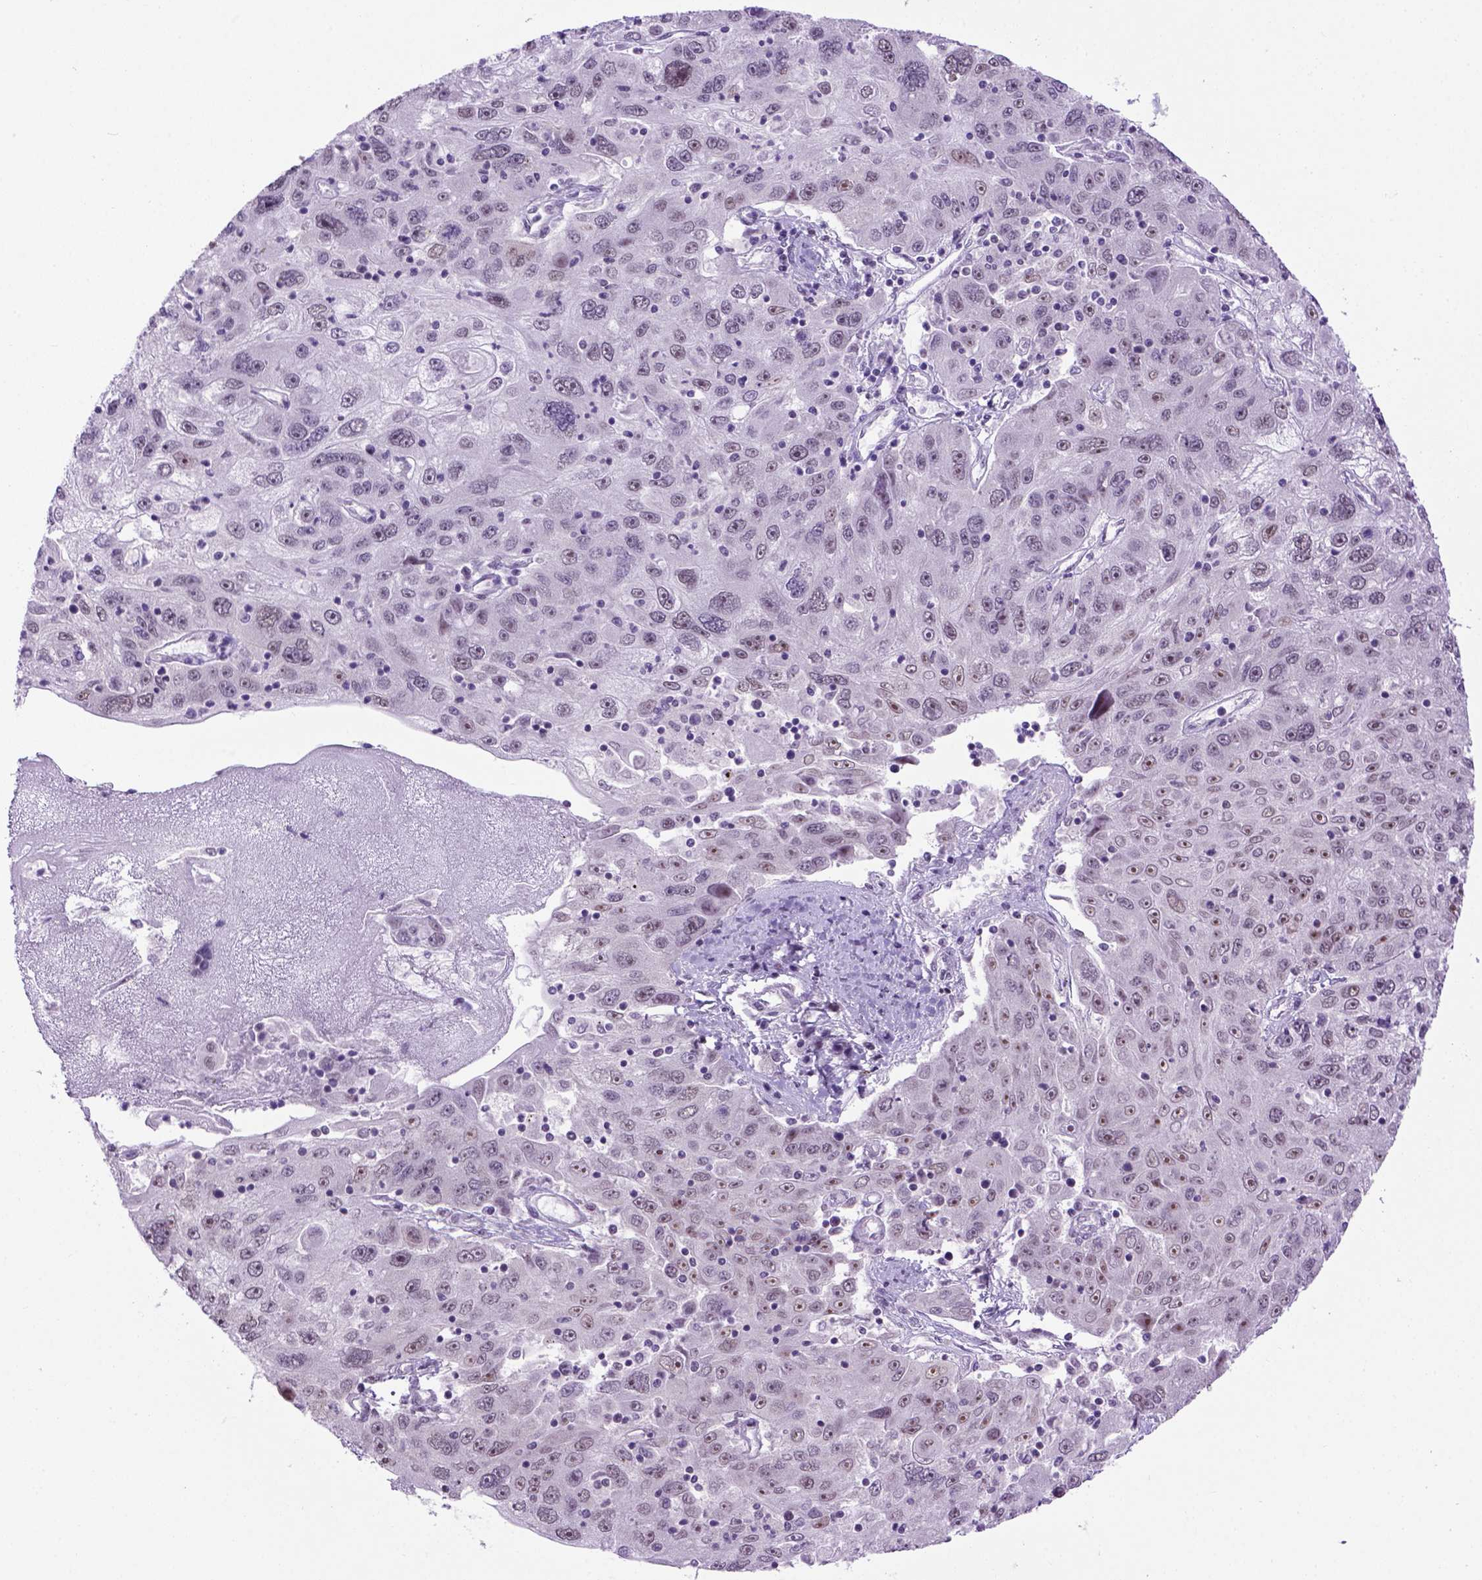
{"staining": {"intensity": "weak", "quantity": "25%-75%", "location": "nuclear"}, "tissue": "stomach cancer", "cell_type": "Tumor cells", "image_type": "cancer", "snomed": [{"axis": "morphology", "description": "Adenocarcinoma, NOS"}, {"axis": "topography", "description": "Stomach"}], "caption": "This is a photomicrograph of immunohistochemistry (IHC) staining of stomach cancer, which shows weak staining in the nuclear of tumor cells.", "gene": "TBPL1", "patient": {"sex": "male", "age": 56}}